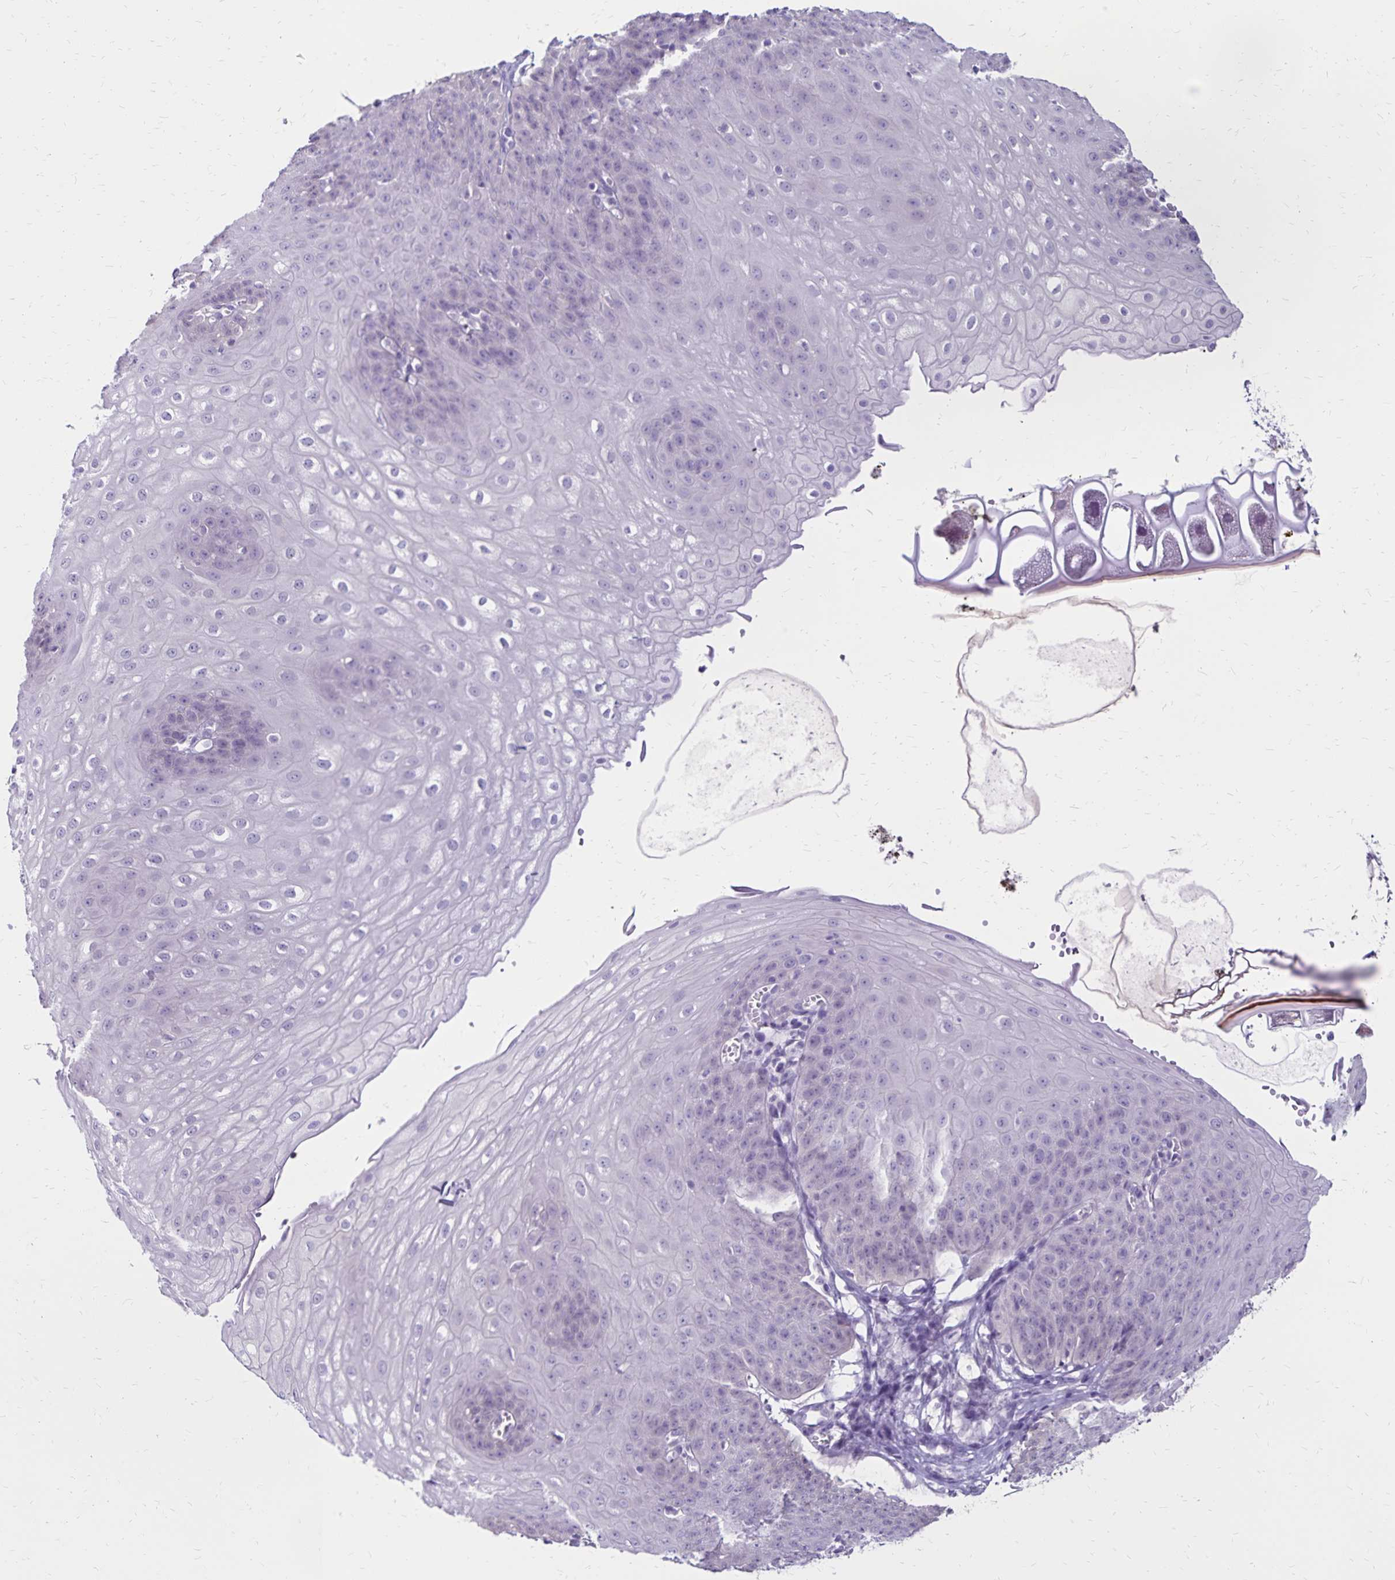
{"staining": {"intensity": "negative", "quantity": "none", "location": "none"}, "tissue": "esophagus", "cell_type": "Squamous epithelial cells", "image_type": "normal", "snomed": [{"axis": "morphology", "description": "Normal tissue, NOS"}, {"axis": "topography", "description": "Esophagus"}], "caption": "A high-resolution histopathology image shows IHC staining of benign esophagus, which exhibits no significant expression in squamous epithelial cells. (Brightfield microscopy of DAB immunohistochemistry (IHC) at high magnification).", "gene": "SH3GL3", "patient": {"sex": "male", "age": 71}}